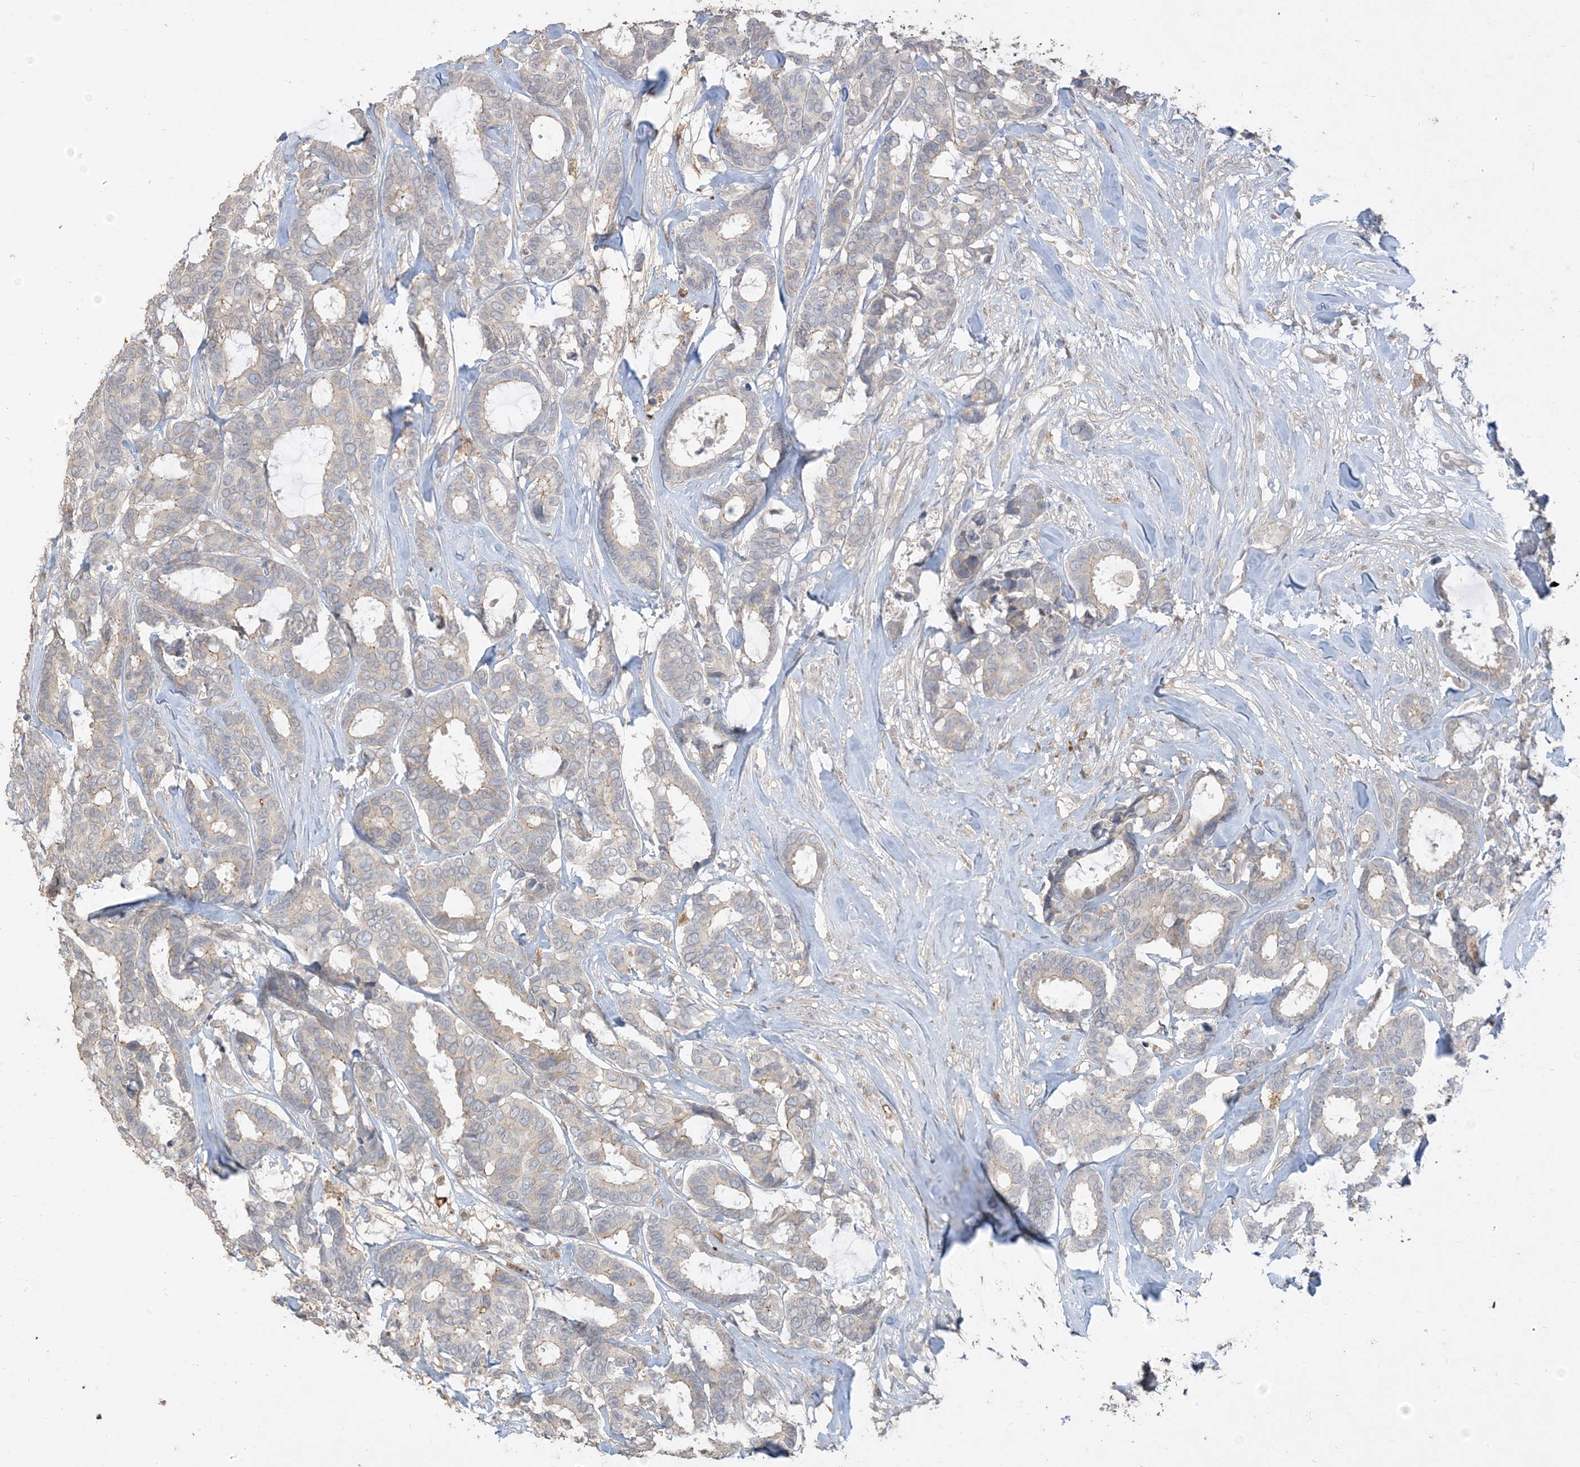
{"staining": {"intensity": "negative", "quantity": "none", "location": "none"}, "tissue": "breast cancer", "cell_type": "Tumor cells", "image_type": "cancer", "snomed": [{"axis": "morphology", "description": "Duct carcinoma"}, {"axis": "topography", "description": "Breast"}], "caption": "Immunohistochemistry micrograph of neoplastic tissue: breast invasive ductal carcinoma stained with DAB shows no significant protein positivity in tumor cells.", "gene": "RNF175", "patient": {"sex": "female", "age": 87}}